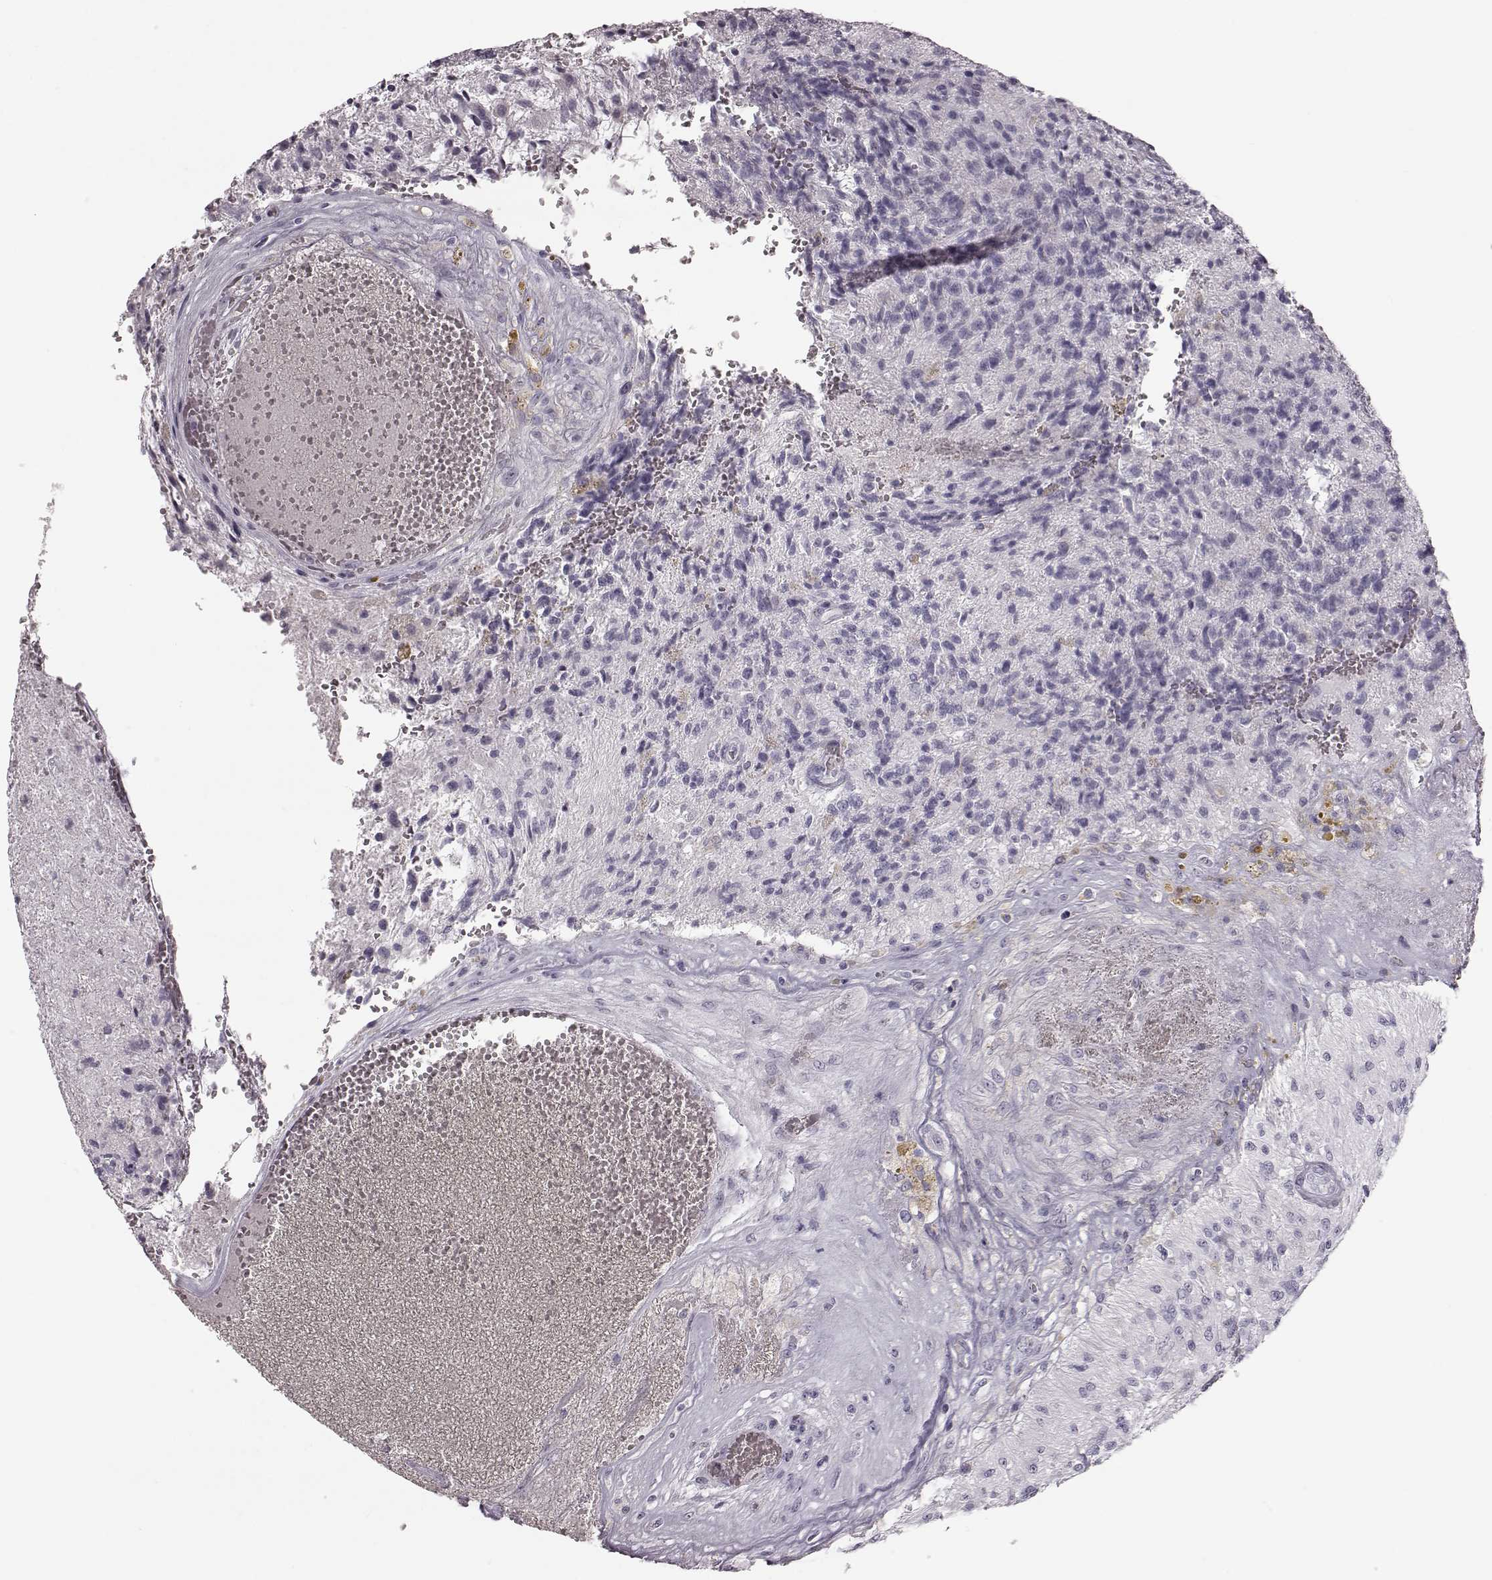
{"staining": {"intensity": "negative", "quantity": "none", "location": "none"}, "tissue": "glioma", "cell_type": "Tumor cells", "image_type": "cancer", "snomed": [{"axis": "morphology", "description": "Glioma, malignant, High grade"}, {"axis": "topography", "description": "Brain"}], "caption": "Protein analysis of high-grade glioma (malignant) displays no significant positivity in tumor cells. (Stains: DAB (3,3'-diaminobenzidine) immunohistochemistry (IHC) with hematoxylin counter stain, Microscopy: brightfield microscopy at high magnification).", "gene": "ZNF433", "patient": {"sex": "male", "age": 56}}